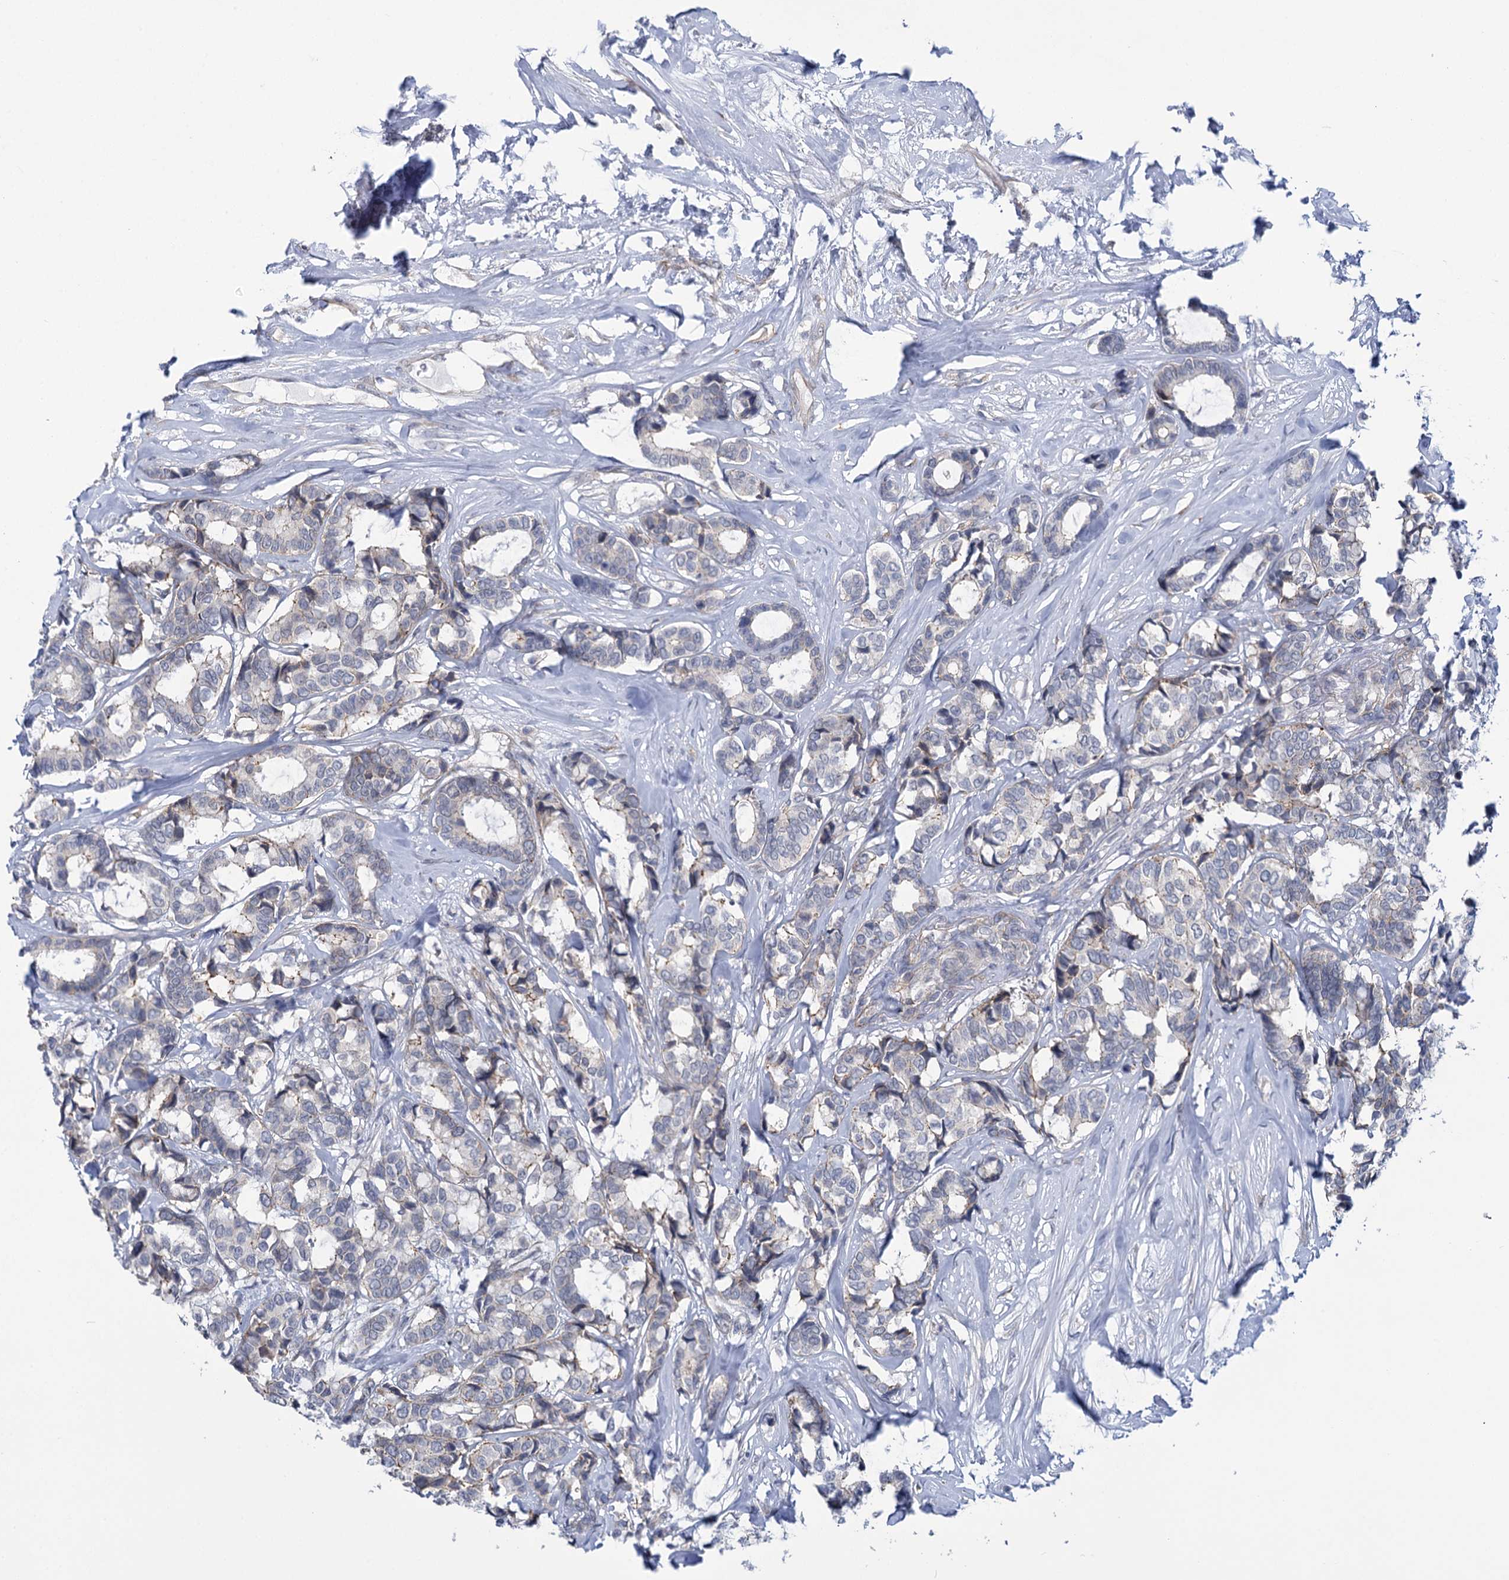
{"staining": {"intensity": "negative", "quantity": "none", "location": "none"}, "tissue": "breast cancer", "cell_type": "Tumor cells", "image_type": "cancer", "snomed": [{"axis": "morphology", "description": "Duct carcinoma"}, {"axis": "topography", "description": "Breast"}], "caption": "Protein analysis of breast intraductal carcinoma demonstrates no significant positivity in tumor cells.", "gene": "MBLAC2", "patient": {"sex": "female", "age": 87}}